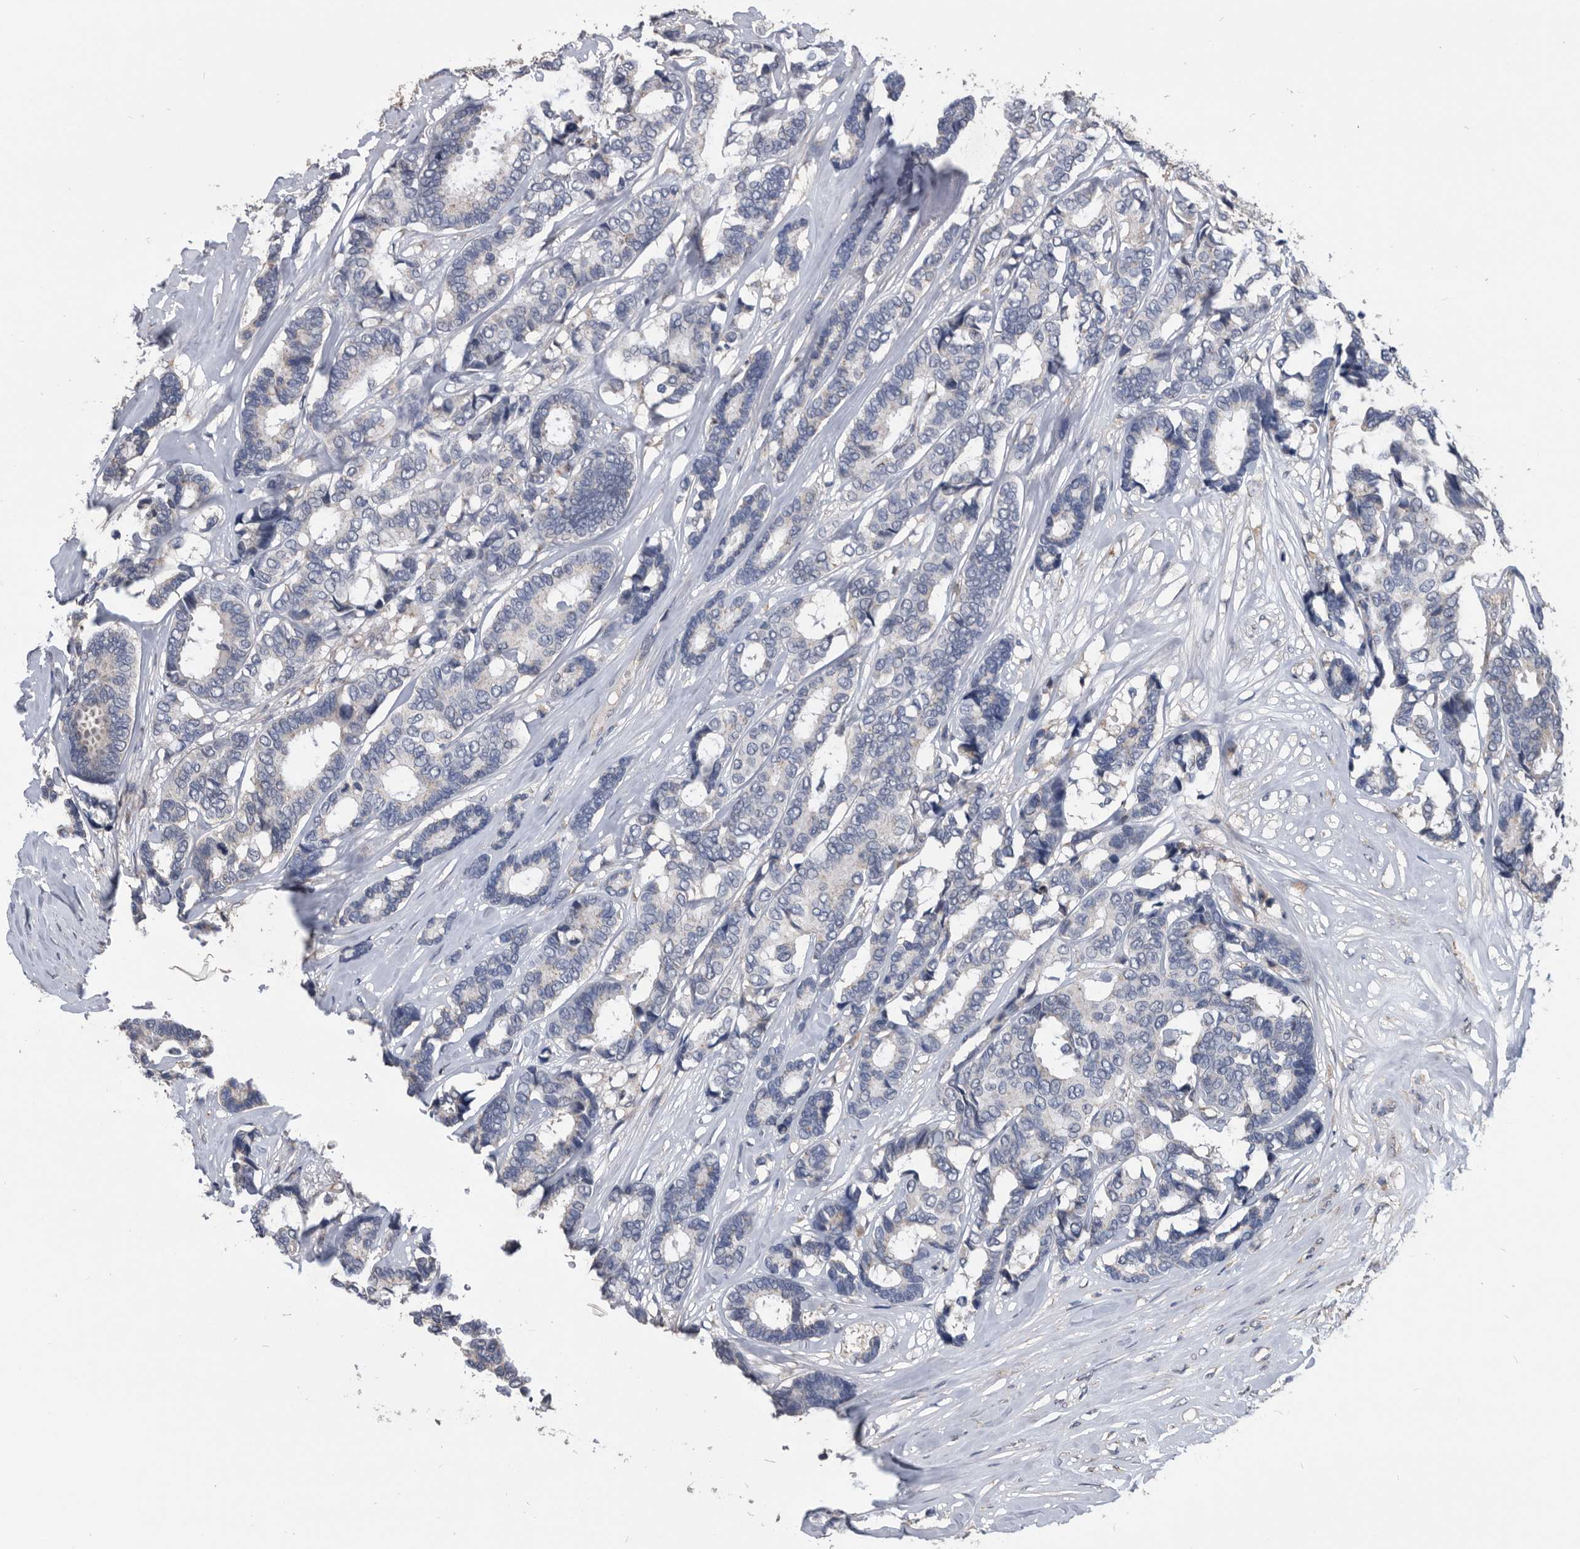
{"staining": {"intensity": "negative", "quantity": "none", "location": "none"}, "tissue": "breast cancer", "cell_type": "Tumor cells", "image_type": "cancer", "snomed": [{"axis": "morphology", "description": "Duct carcinoma"}, {"axis": "topography", "description": "Breast"}], "caption": "High magnification brightfield microscopy of breast cancer stained with DAB (3,3'-diaminobenzidine) (brown) and counterstained with hematoxylin (blue): tumor cells show no significant staining.", "gene": "NRBP1", "patient": {"sex": "female", "age": 87}}